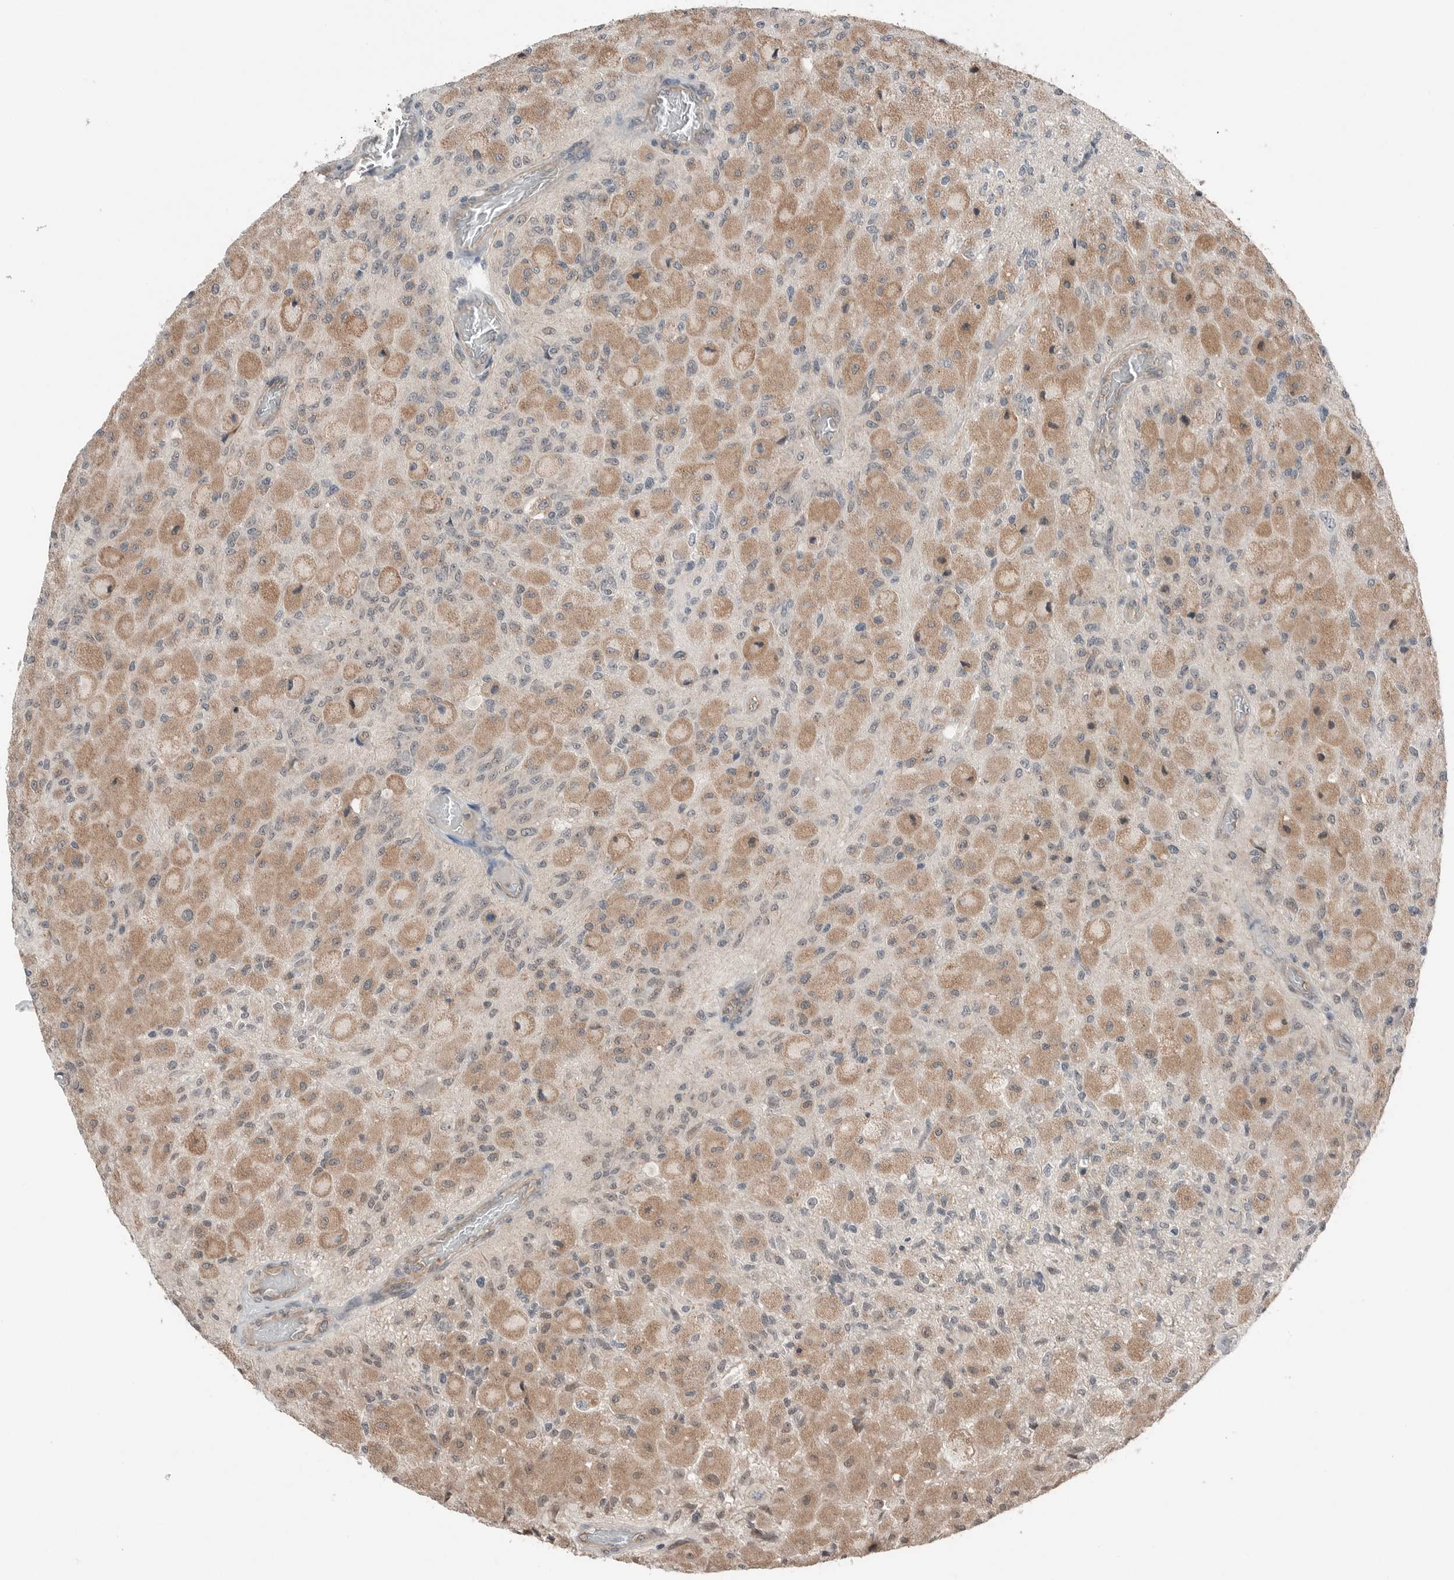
{"staining": {"intensity": "moderate", "quantity": ">75%", "location": "cytoplasmic/membranous"}, "tissue": "glioma", "cell_type": "Tumor cells", "image_type": "cancer", "snomed": [{"axis": "morphology", "description": "Normal tissue, NOS"}, {"axis": "morphology", "description": "Glioma, malignant, High grade"}, {"axis": "topography", "description": "Cerebral cortex"}], "caption": "This is an image of IHC staining of glioma, which shows moderate positivity in the cytoplasmic/membranous of tumor cells.", "gene": "NTAQ1", "patient": {"sex": "male", "age": 77}}